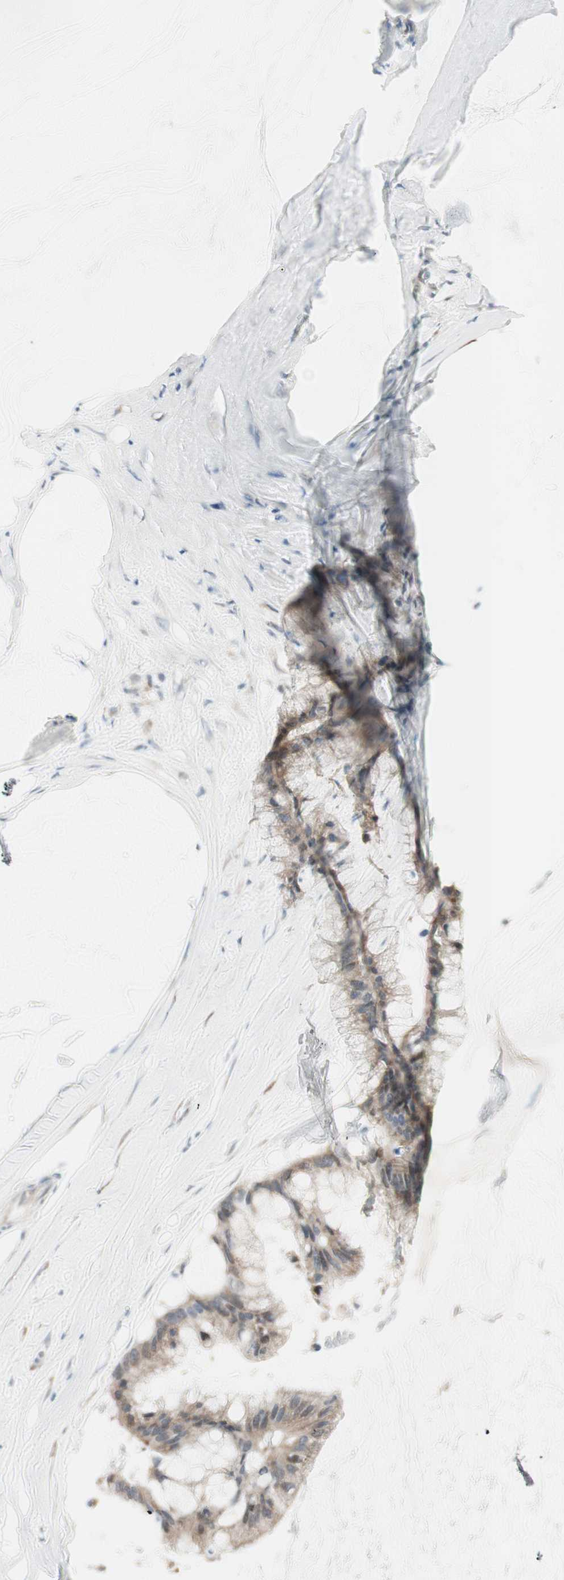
{"staining": {"intensity": "moderate", "quantity": ">75%", "location": "cytoplasmic/membranous"}, "tissue": "ovarian cancer", "cell_type": "Tumor cells", "image_type": "cancer", "snomed": [{"axis": "morphology", "description": "Cystadenocarcinoma, mucinous, NOS"}, {"axis": "topography", "description": "Ovary"}], "caption": "Immunohistochemistry (IHC) photomicrograph of mucinous cystadenocarcinoma (ovarian) stained for a protein (brown), which reveals medium levels of moderate cytoplasmic/membranous positivity in about >75% of tumor cells.", "gene": "PDZK1", "patient": {"sex": "female", "age": 39}}